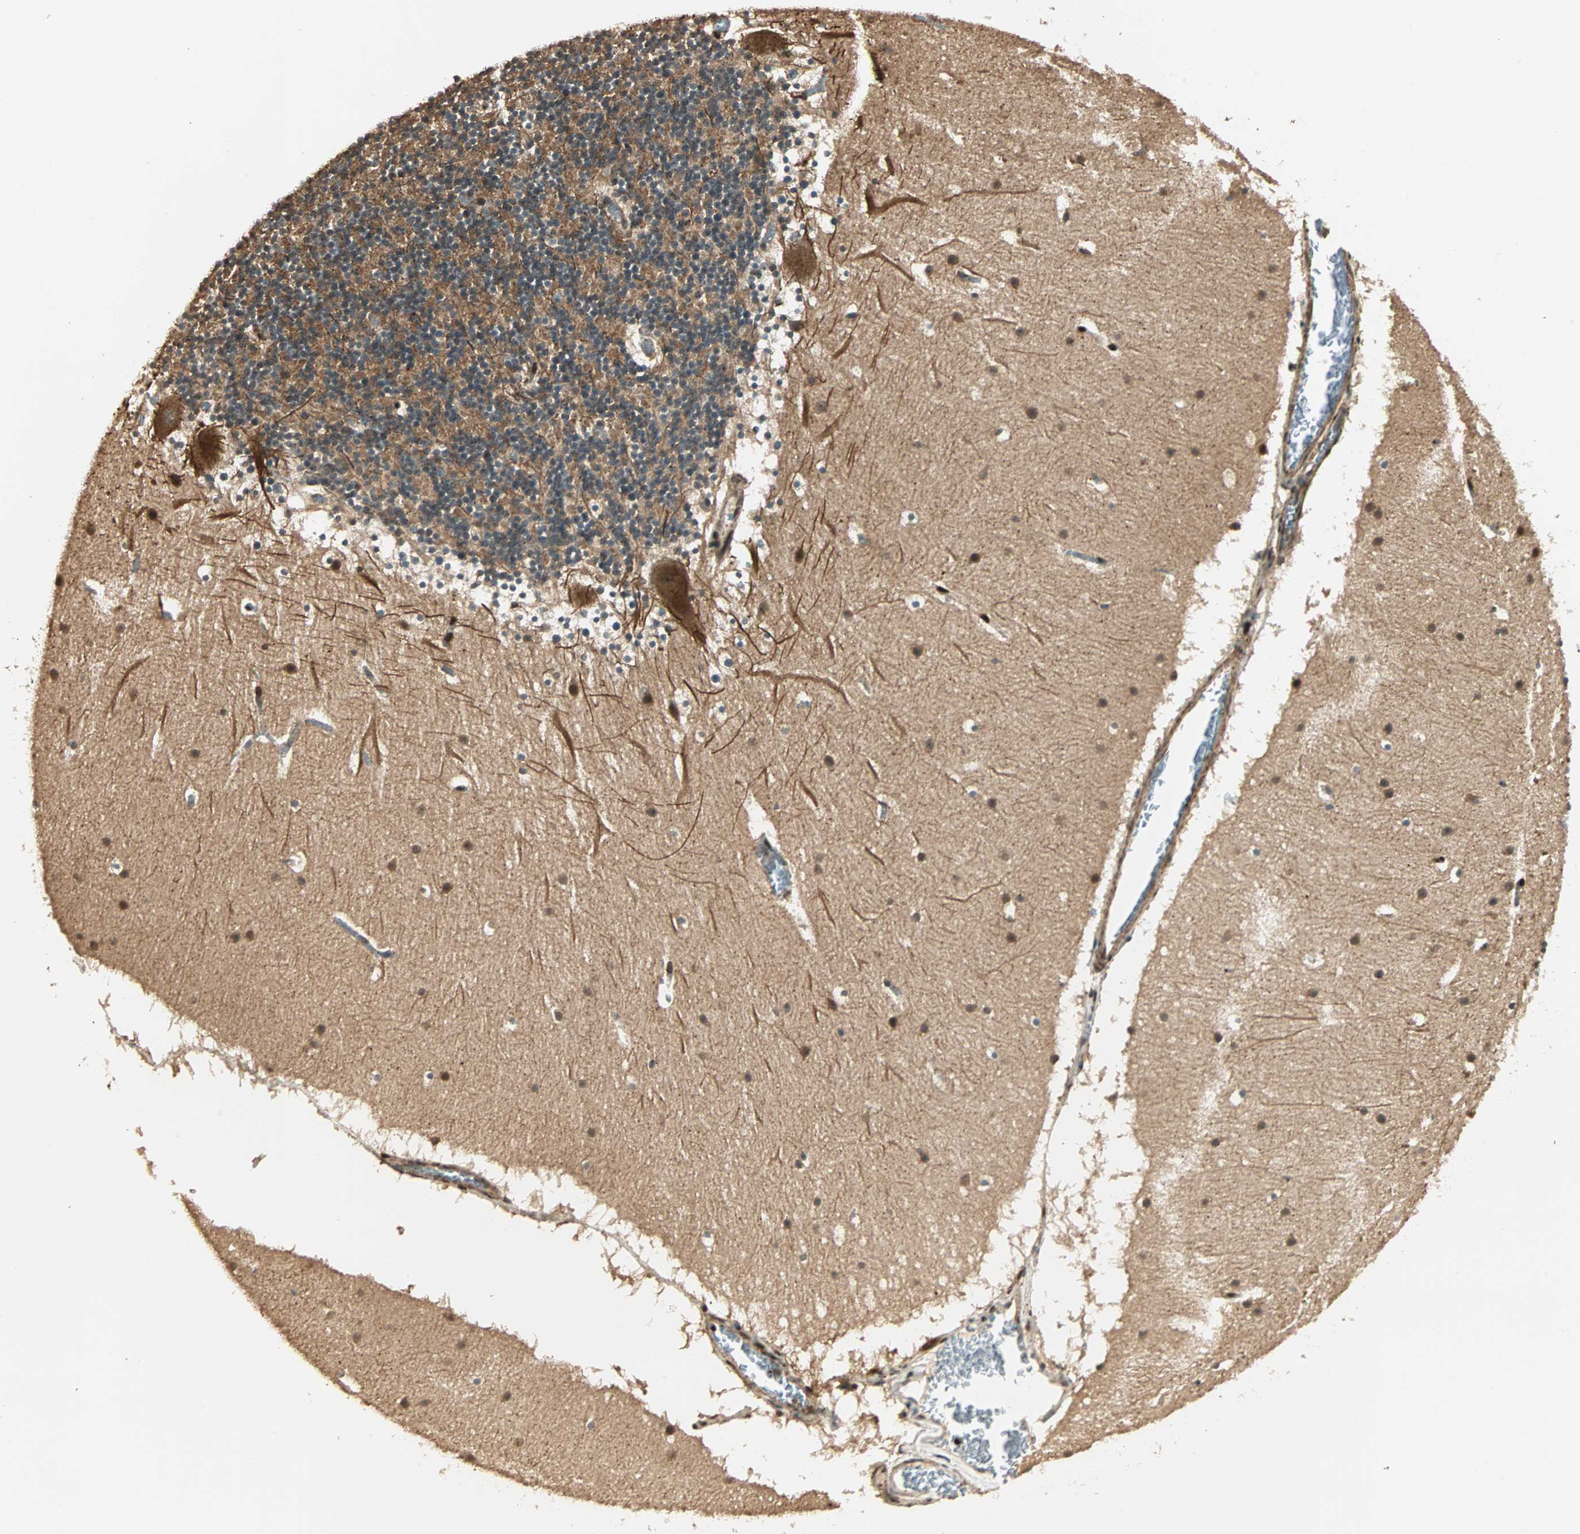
{"staining": {"intensity": "moderate", "quantity": ">75%", "location": "cytoplasmic/membranous"}, "tissue": "cerebellum", "cell_type": "Cells in granular layer", "image_type": "normal", "snomed": [{"axis": "morphology", "description": "Normal tissue, NOS"}, {"axis": "topography", "description": "Cerebellum"}], "caption": "Cells in granular layer reveal medium levels of moderate cytoplasmic/membranous expression in approximately >75% of cells in unremarkable human cerebellum.", "gene": "ZBED9", "patient": {"sex": "male", "age": 45}}